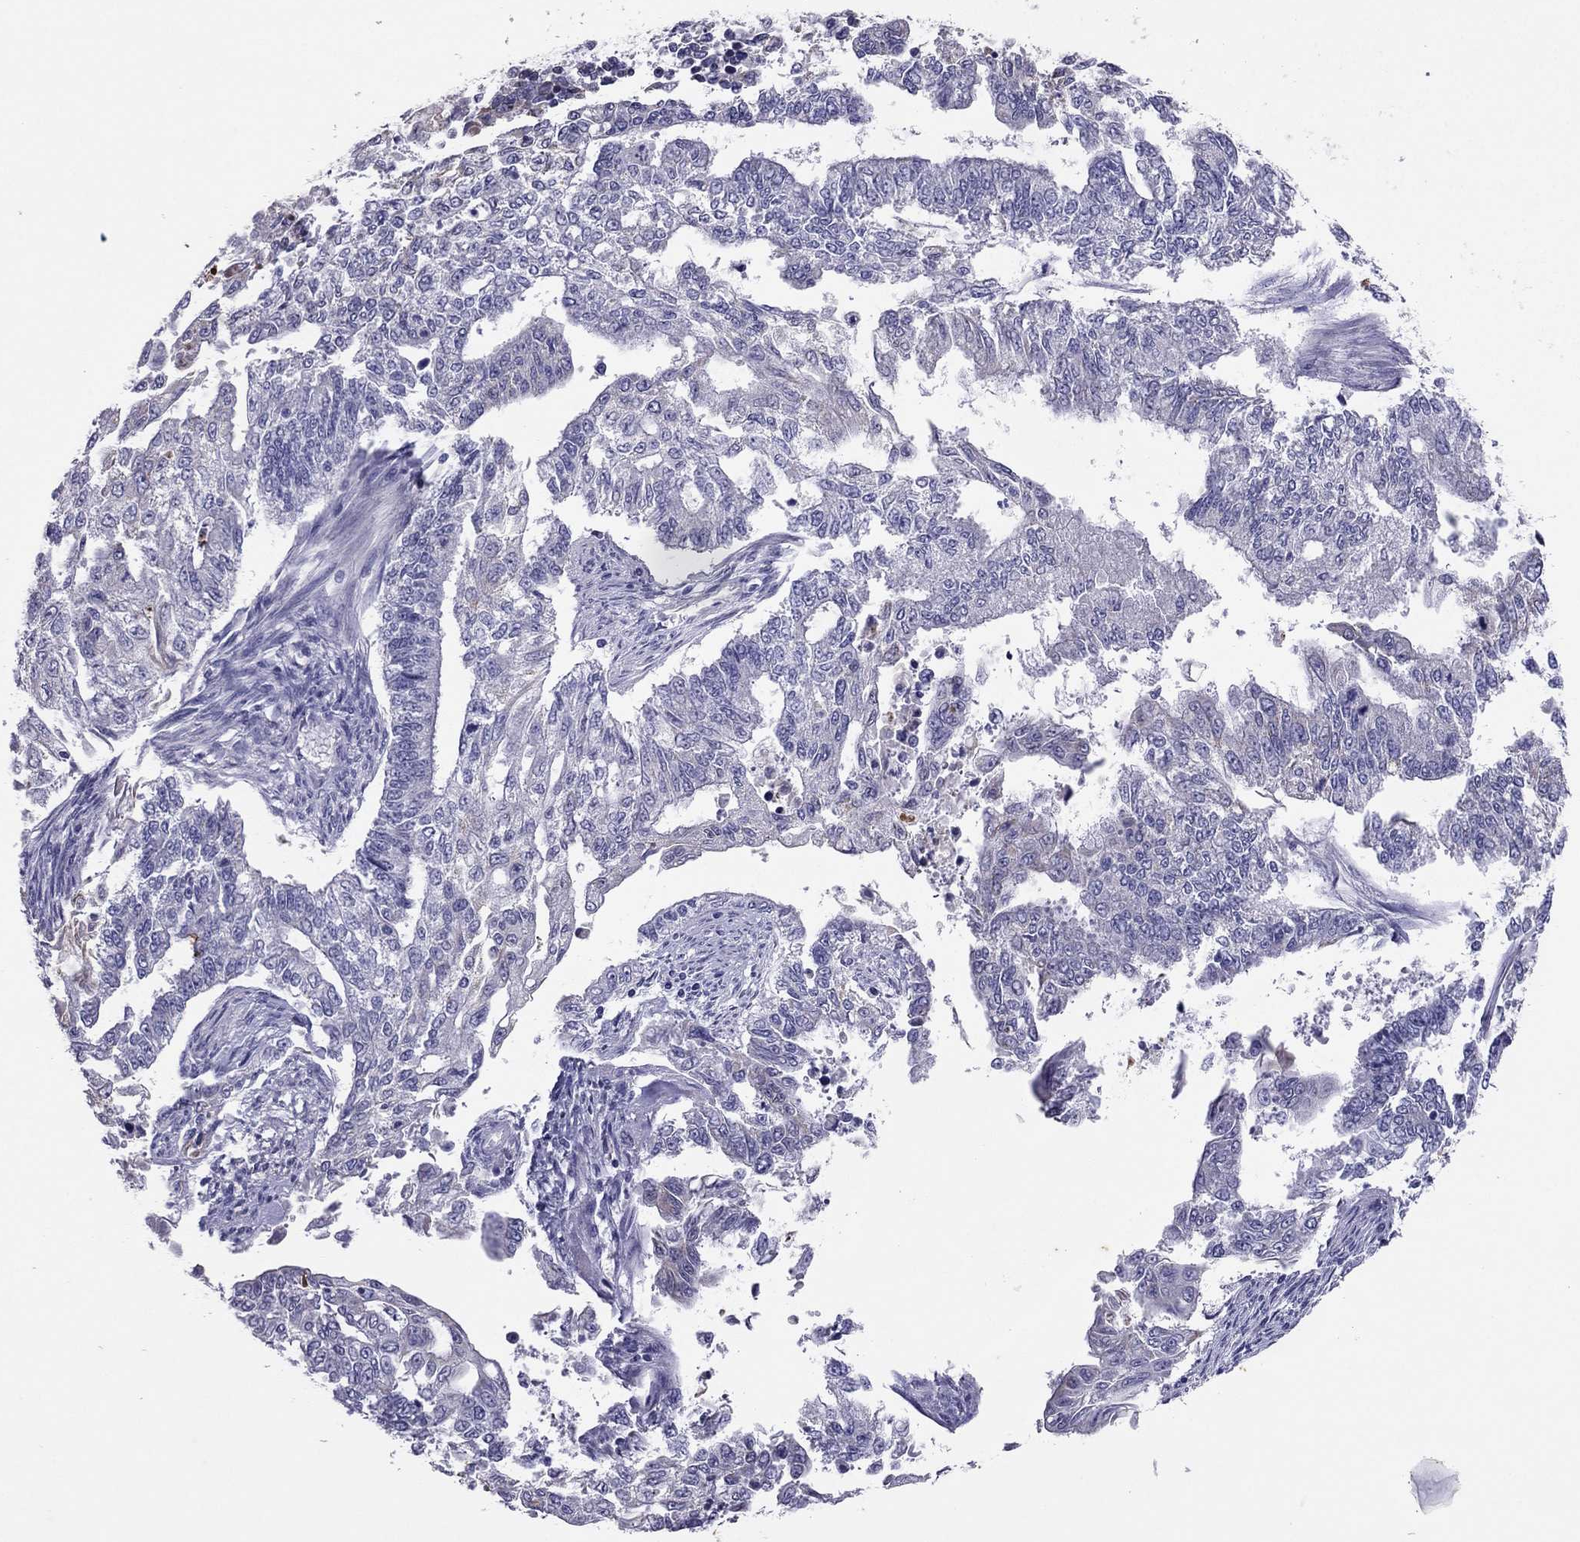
{"staining": {"intensity": "negative", "quantity": "none", "location": "none"}, "tissue": "endometrial cancer", "cell_type": "Tumor cells", "image_type": "cancer", "snomed": [{"axis": "morphology", "description": "Adenocarcinoma, NOS"}, {"axis": "topography", "description": "Uterus"}], "caption": "IHC photomicrograph of human endometrial cancer stained for a protein (brown), which exhibits no staining in tumor cells. (Brightfield microscopy of DAB immunohistochemistry (IHC) at high magnification).", "gene": "MAEL", "patient": {"sex": "female", "age": 59}}